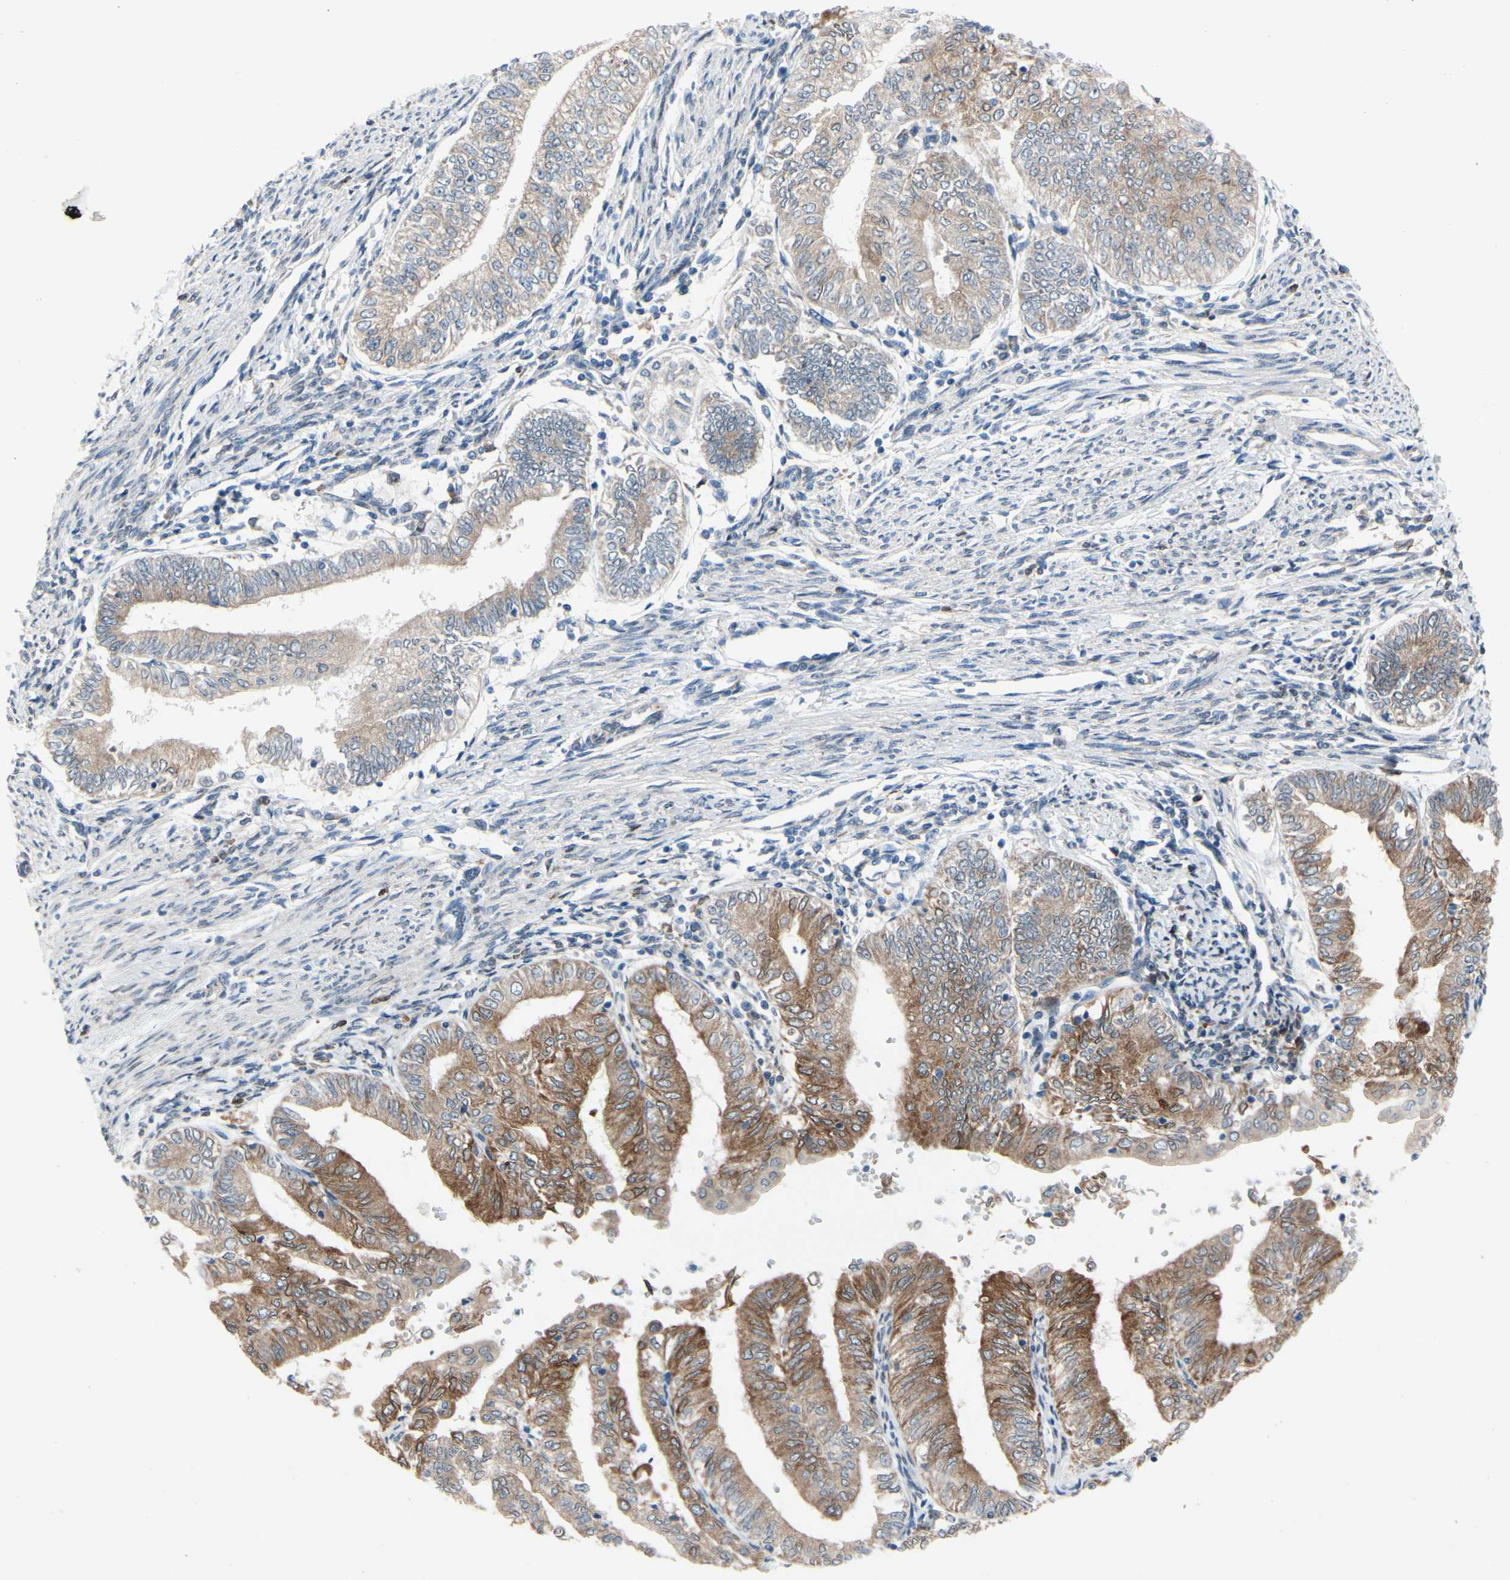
{"staining": {"intensity": "moderate", "quantity": ">75%", "location": "cytoplasmic/membranous"}, "tissue": "endometrial cancer", "cell_type": "Tumor cells", "image_type": "cancer", "snomed": [{"axis": "morphology", "description": "Adenocarcinoma, NOS"}, {"axis": "topography", "description": "Endometrium"}], "caption": "The photomicrograph reveals immunohistochemical staining of endometrial cancer. There is moderate cytoplasmic/membranous staining is seen in approximately >75% of tumor cells.", "gene": "PRXL2A", "patient": {"sex": "female", "age": 66}}